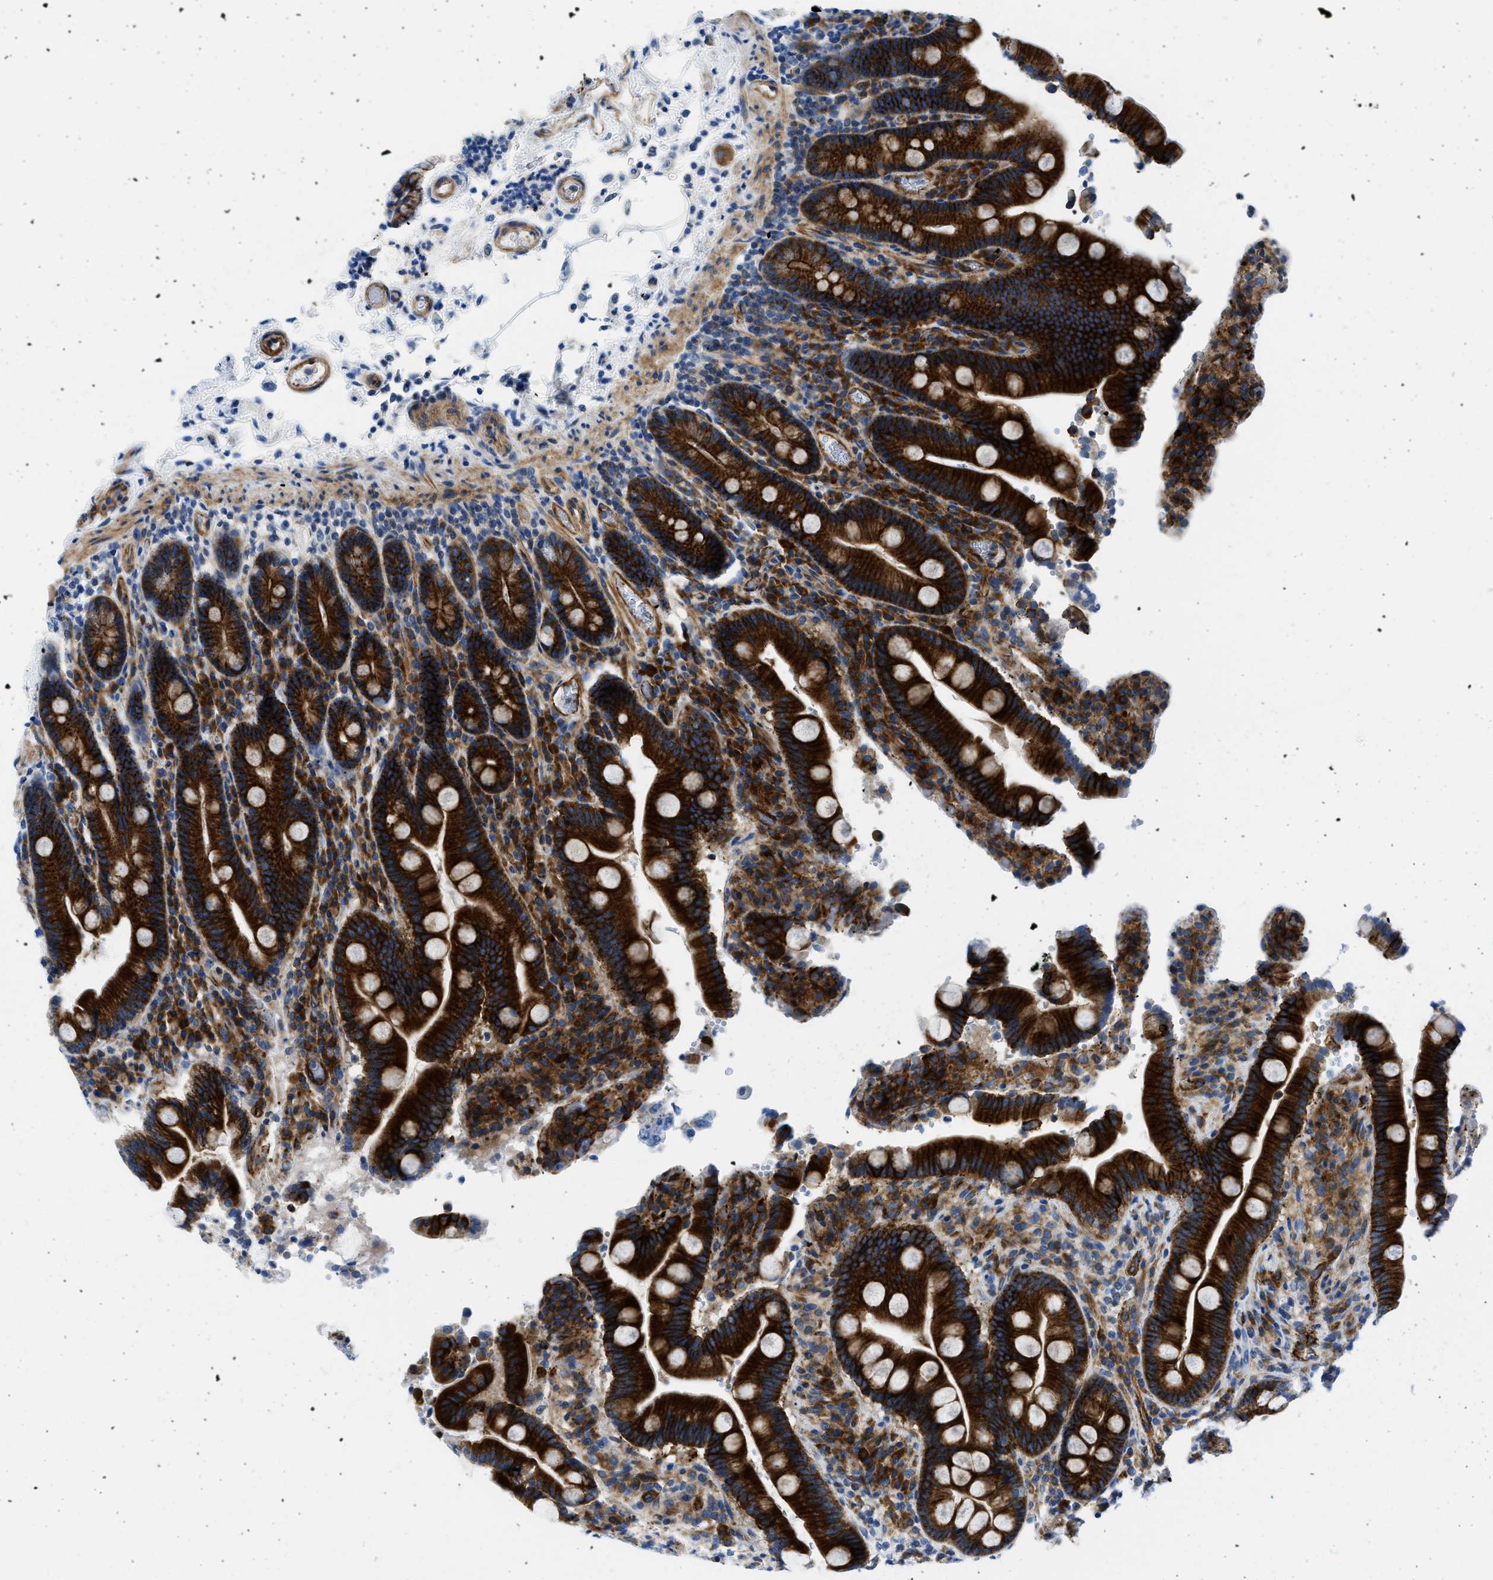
{"staining": {"intensity": "strong", "quantity": ">75%", "location": "cytoplasmic/membranous"}, "tissue": "duodenum", "cell_type": "Glandular cells", "image_type": "normal", "snomed": [{"axis": "morphology", "description": "Normal tissue, NOS"}, {"axis": "topography", "description": "Small intestine, NOS"}], "caption": "High-magnification brightfield microscopy of normal duodenum stained with DAB (brown) and counterstained with hematoxylin (blue). glandular cells exhibit strong cytoplasmic/membranous staining is appreciated in approximately>75% of cells.", "gene": "CUTA", "patient": {"sex": "female", "age": 71}}